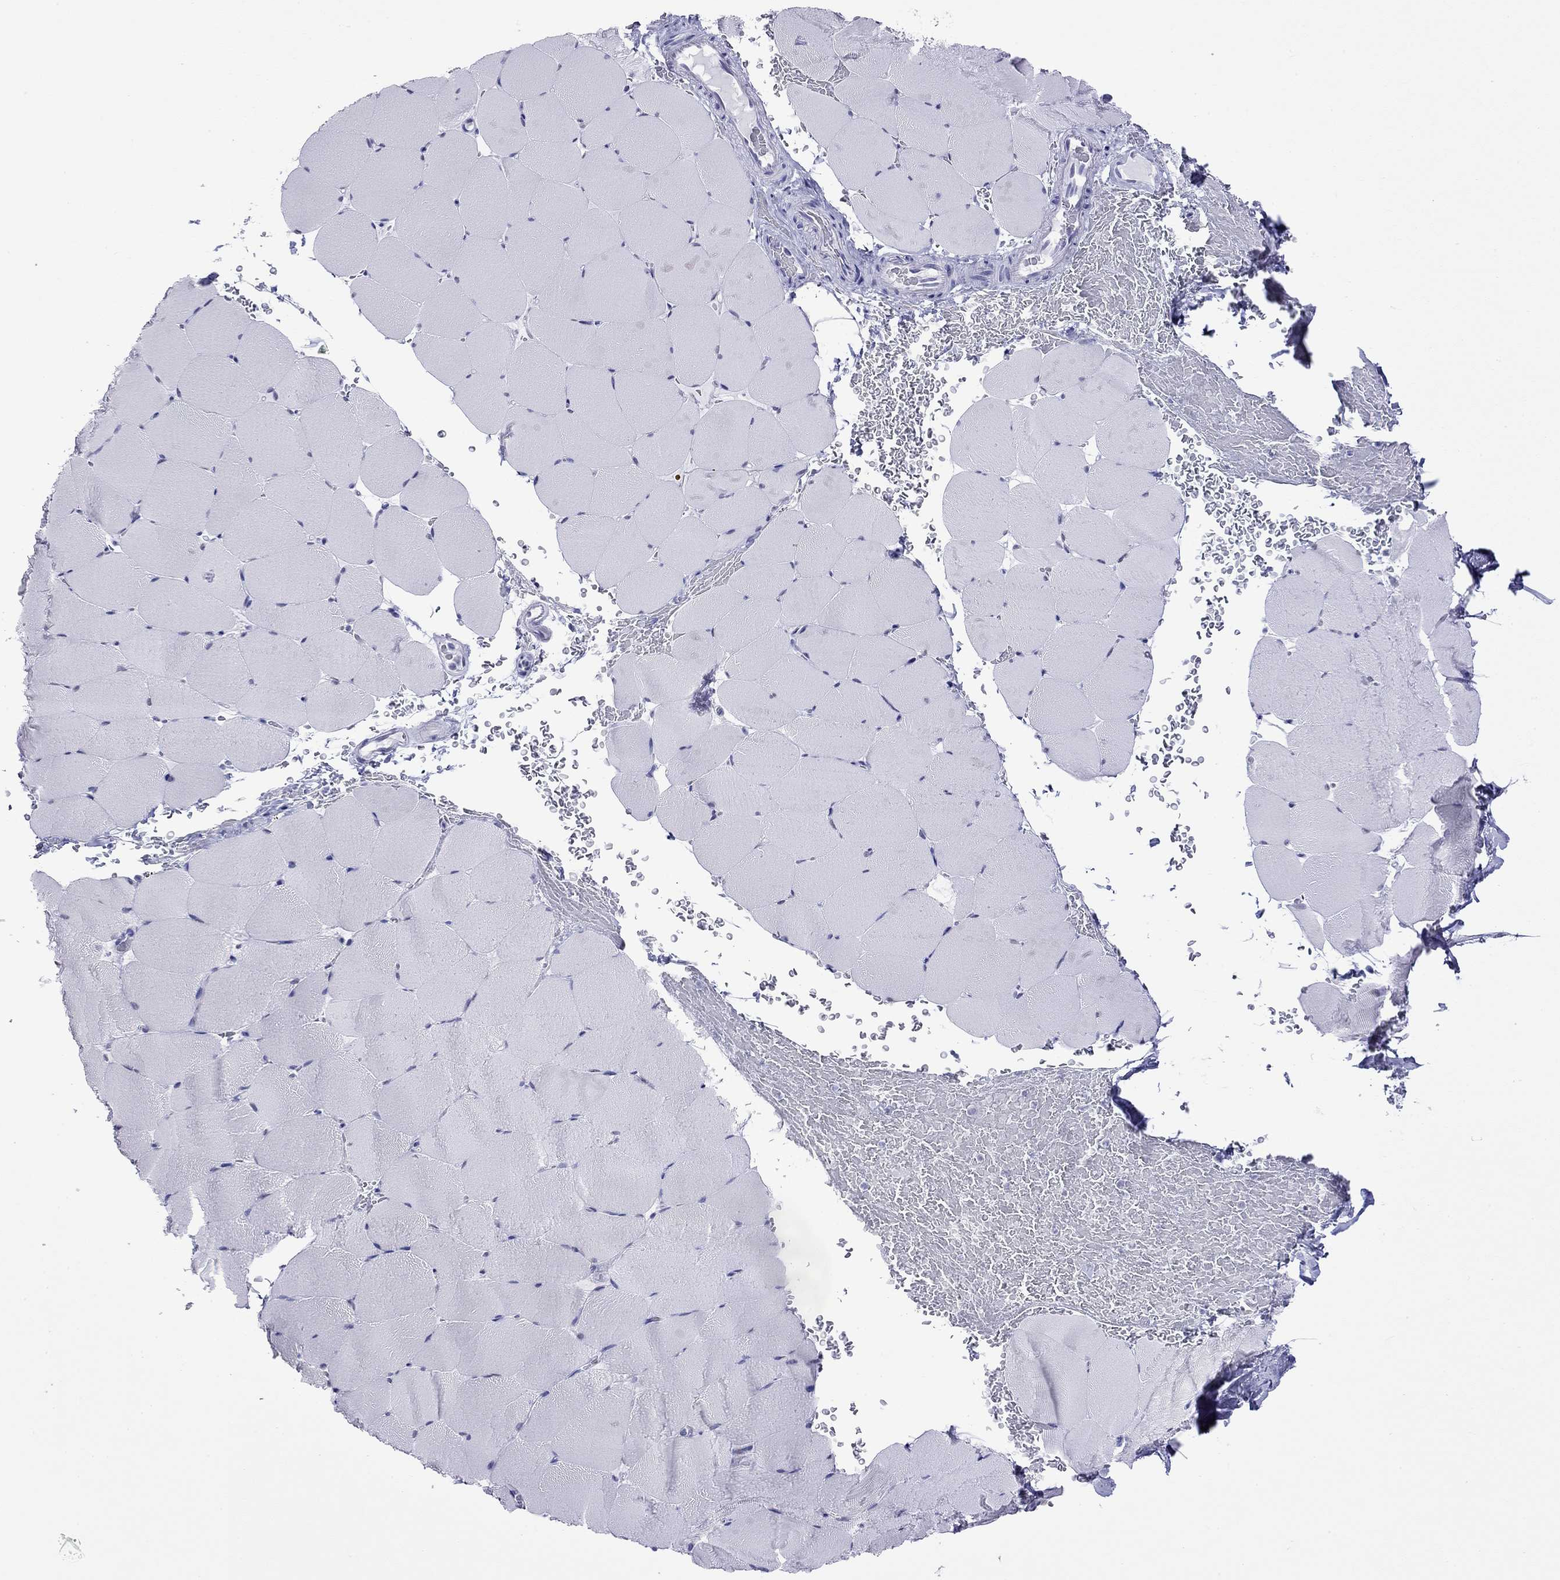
{"staining": {"intensity": "negative", "quantity": "none", "location": "none"}, "tissue": "skeletal muscle", "cell_type": "Myocytes", "image_type": "normal", "snomed": [{"axis": "morphology", "description": "Normal tissue, NOS"}, {"axis": "topography", "description": "Skeletal muscle"}], "caption": "Immunohistochemistry micrograph of normal skeletal muscle: human skeletal muscle stained with DAB reveals no significant protein expression in myocytes. (DAB (3,3'-diaminobenzidine) immunohistochemistry visualized using brightfield microscopy, high magnification).", "gene": "SLC30A8", "patient": {"sex": "female", "age": 37}}